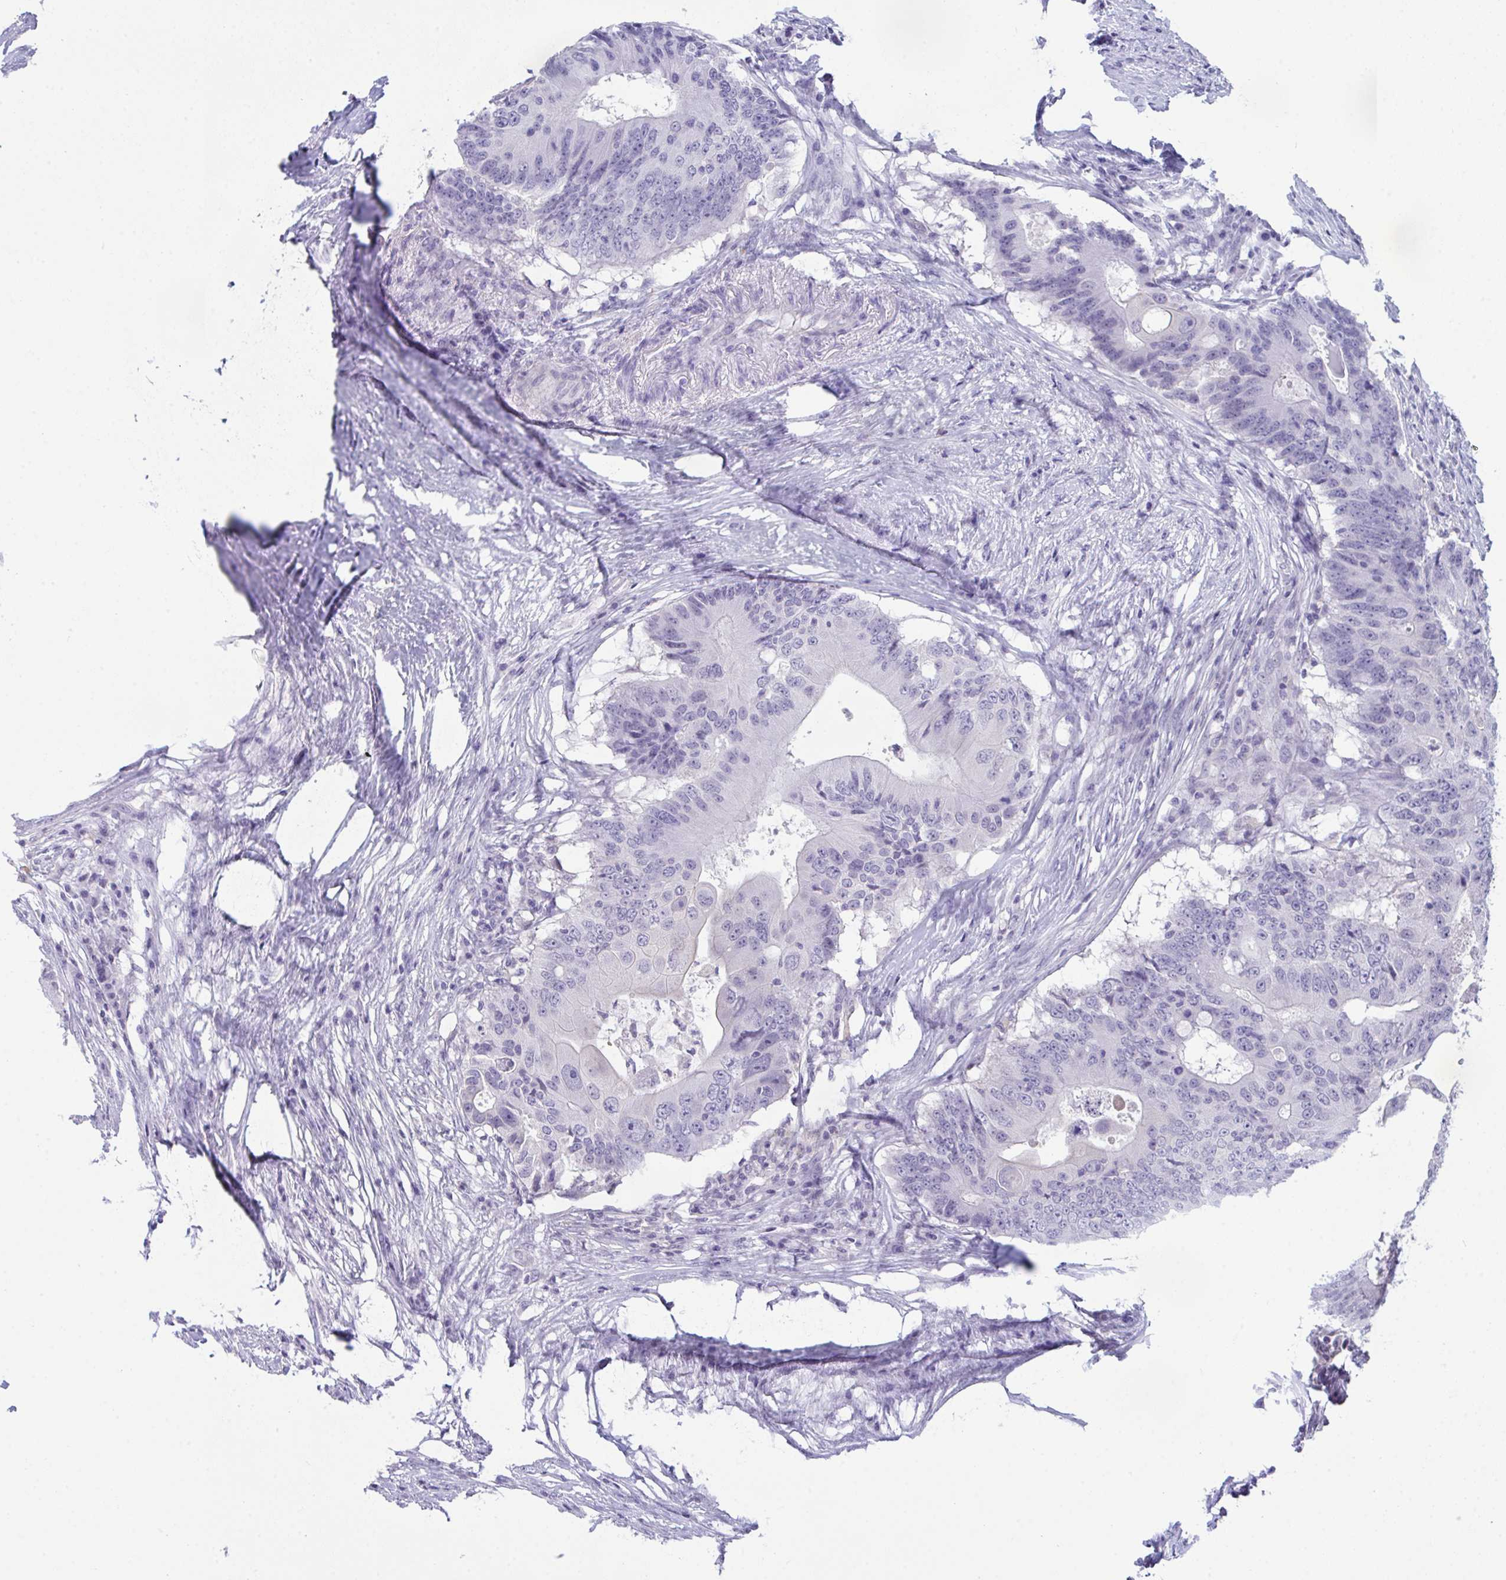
{"staining": {"intensity": "negative", "quantity": "none", "location": "none"}, "tissue": "colorectal cancer", "cell_type": "Tumor cells", "image_type": "cancer", "snomed": [{"axis": "morphology", "description": "Adenocarcinoma, NOS"}, {"axis": "topography", "description": "Colon"}], "caption": "This is an immunohistochemistry (IHC) histopathology image of human adenocarcinoma (colorectal). There is no positivity in tumor cells.", "gene": "ATP6V0D2", "patient": {"sex": "male", "age": 71}}